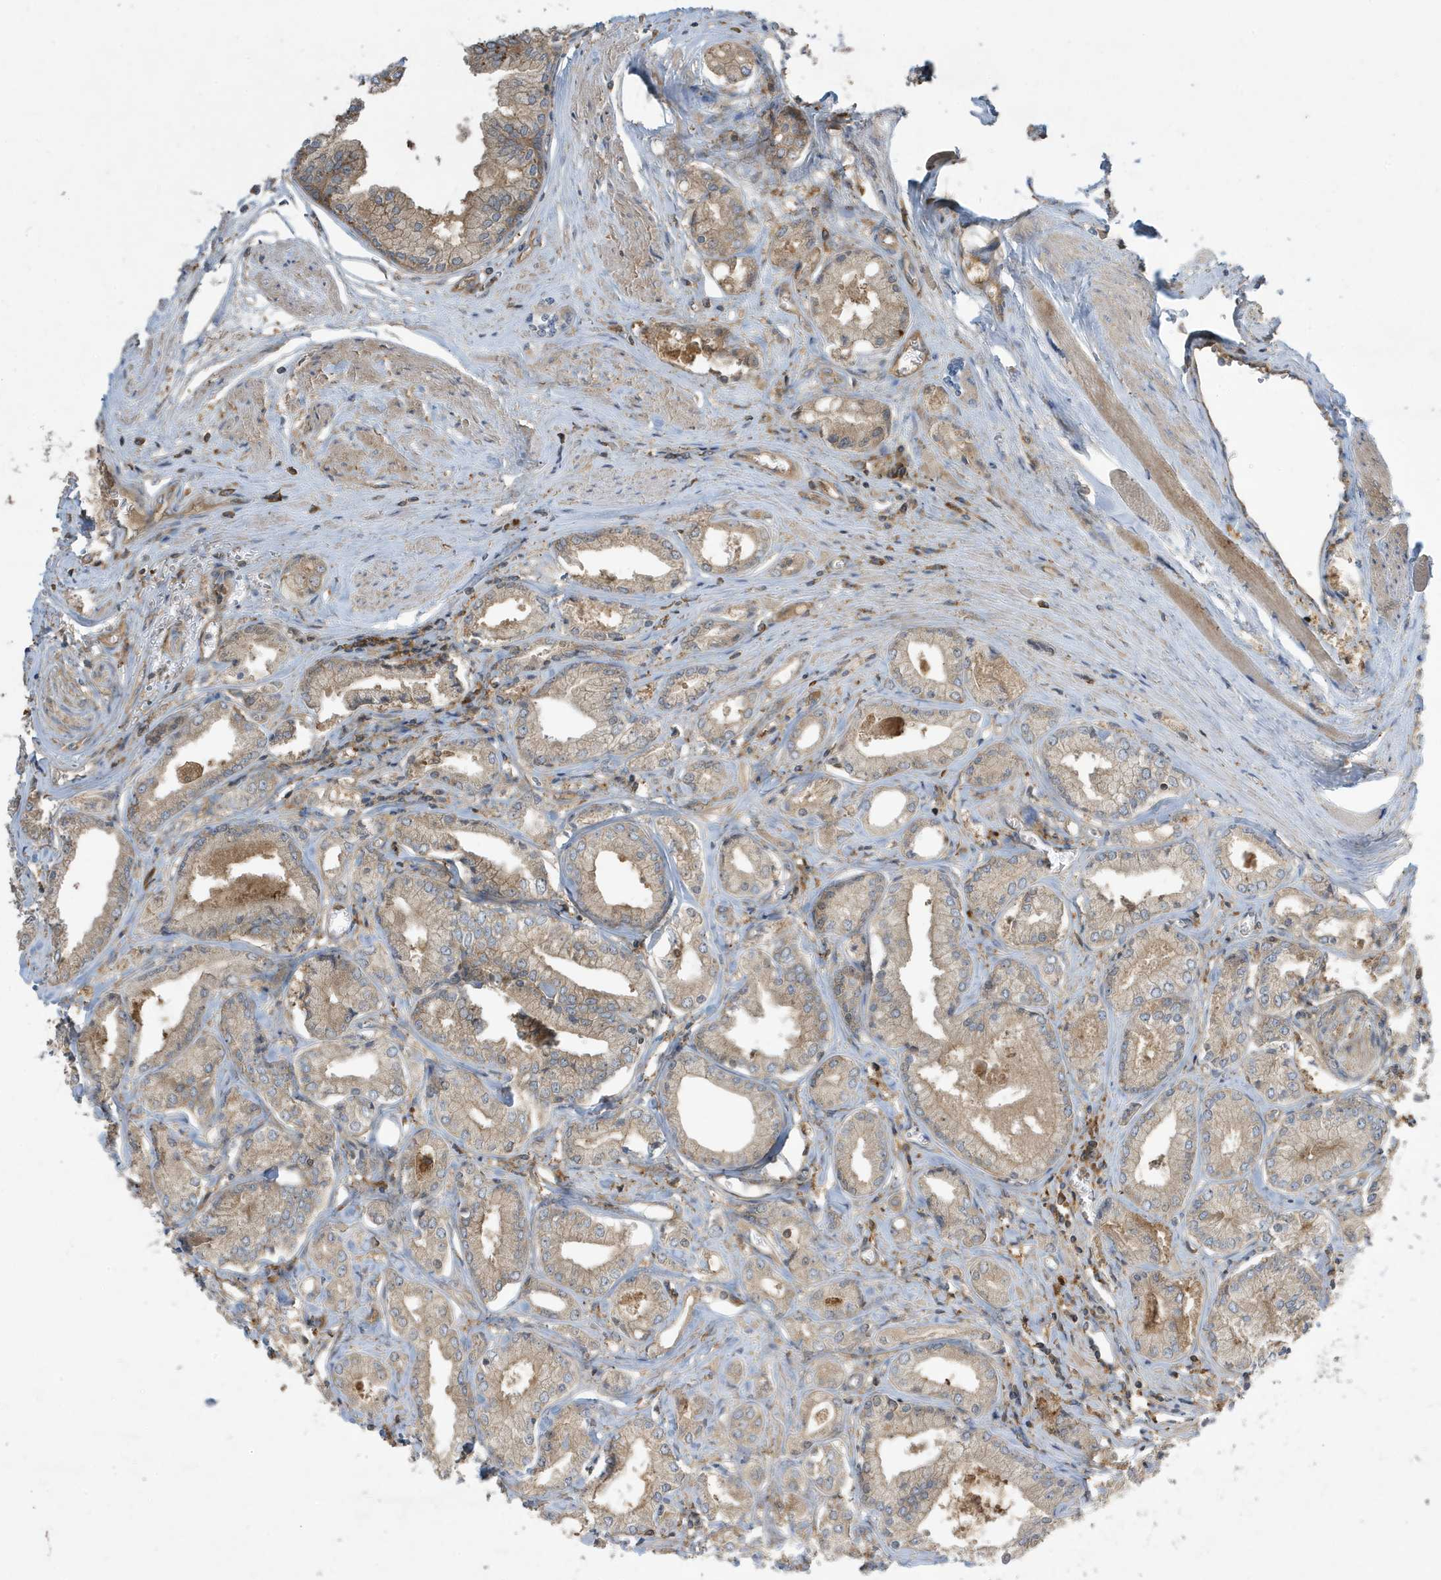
{"staining": {"intensity": "weak", "quantity": "25%-75%", "location": "cytoplasmic/membranous"}, "tissue": "prostate cancer", "cell_type": "Tumor cells", "image_type": "cancer", "snomed": [{"axis": "morphology", "description": "Adenocarcinoma, Low grade"}, {"axis": "topography", "description": "Prostate"}], "caption": "Weak cytoplasmic/membranous staining is appreciated in about 25%-75% of tumor cells in adenocarcinoma (low-grade) (prostate). (brown staining indicates protein expression, while blue staining denotes nuclei).", "gene": "ABTB1", "patient": {"sex": "male", "age": 60}}